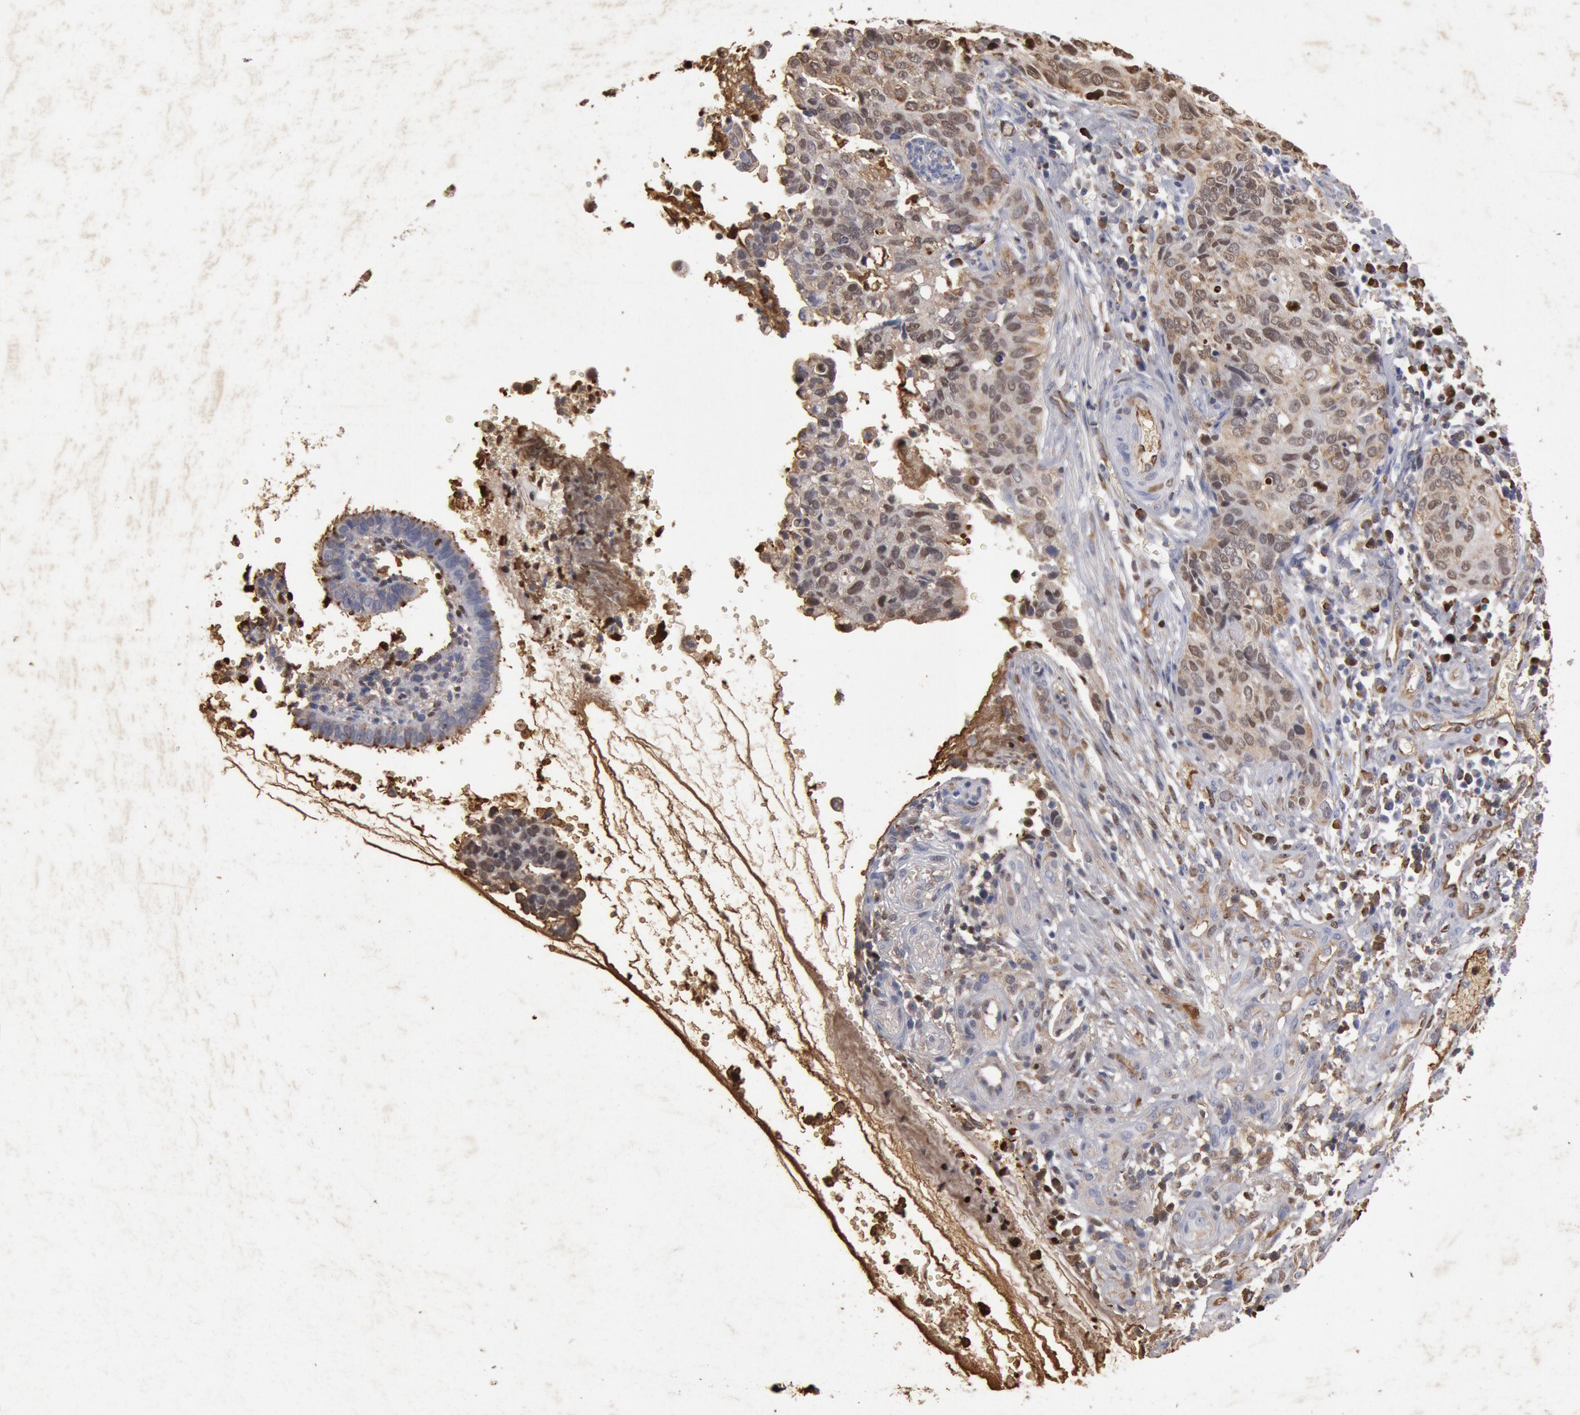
{"staining": {"intensity": "moderate", "quantity": ">75%", "location": "cytoplasmic/membranous,nuclear"}, "tissue": "cervical cancer", "cell_type": "Tumor cells", "image_type": "cancer", "snomed": [{"axis": "morphology", "description": "Normal tissue, NOS"}, {"axis": "morphology", "description": "Squamous cell carcinoma, NOS"}, {"axis": "topography", "description": "Cervix"}], "caption": "Immunohistochemistry of human cervical squamous cell carcinoma exhibits medium levels of moderate cytoplasmic/membranous and nuclear expression in about >75% of tumor cells.", "gene": "FOXA2", "patient": {"sex": "female", "age": 45}}